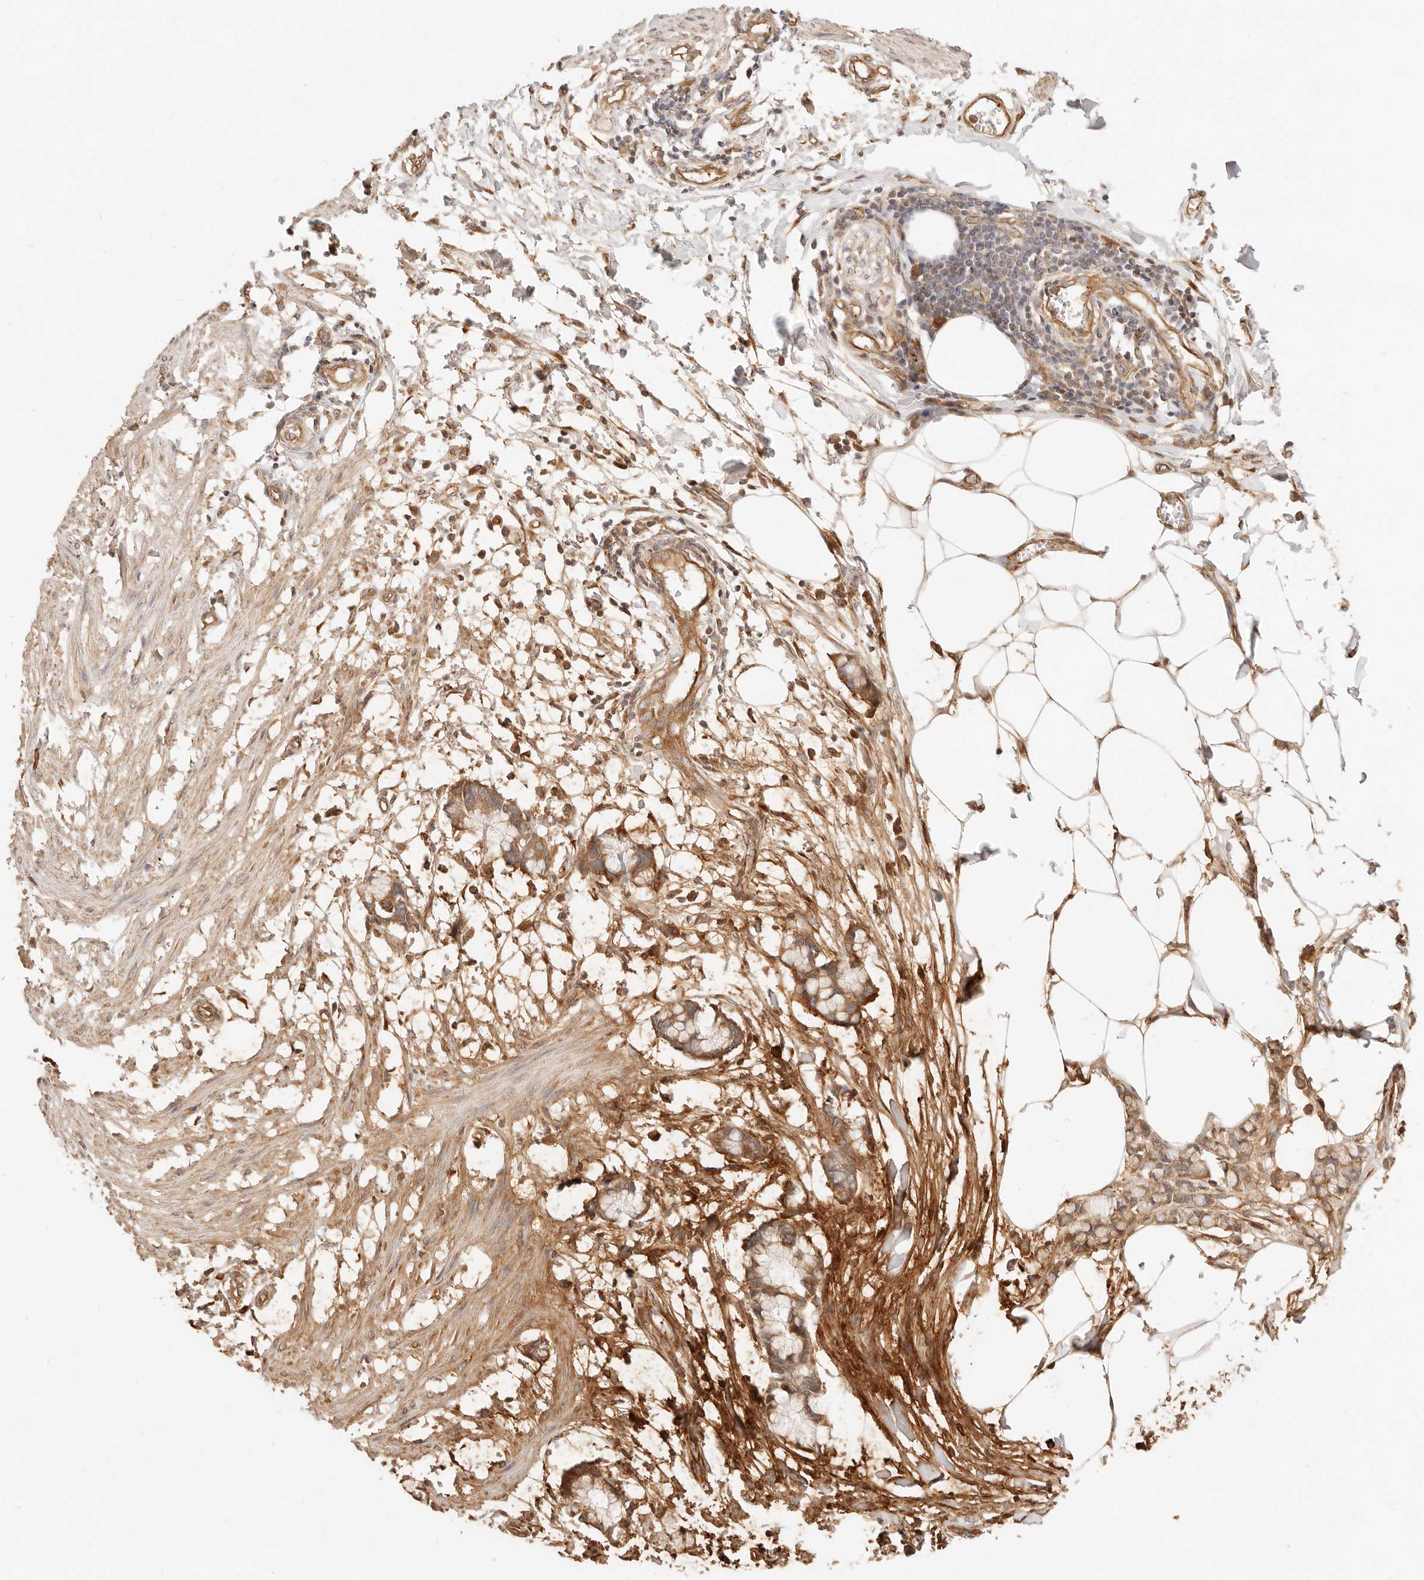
{"staining": {"intensity": "weak", "quantity": "25%-75%", "location": "cytoplasmic/membranous"}, "tissue": "smooth muscle", "cell_type": "Smooth muscle cells", "image_type": "normal", "snomed": [{"axis": "morphology", "description": "Normal tissue, NOS"}, {"axis": "morphology", "description": "Adenocarcinoma, NOS"}, {"axis": "topography", "description": "Smooth muscle"}, {"axis": "topography", "description": "Colon"}], "caption": "Smooth muscle stained for a protein shows weak cytoplasmic/membranous positivity in smooth muscle cells. (IHC, brightfield microscopy, high magnification).", "gene": "UBXN10", "patient": {"sex": "male", "age": 14}}